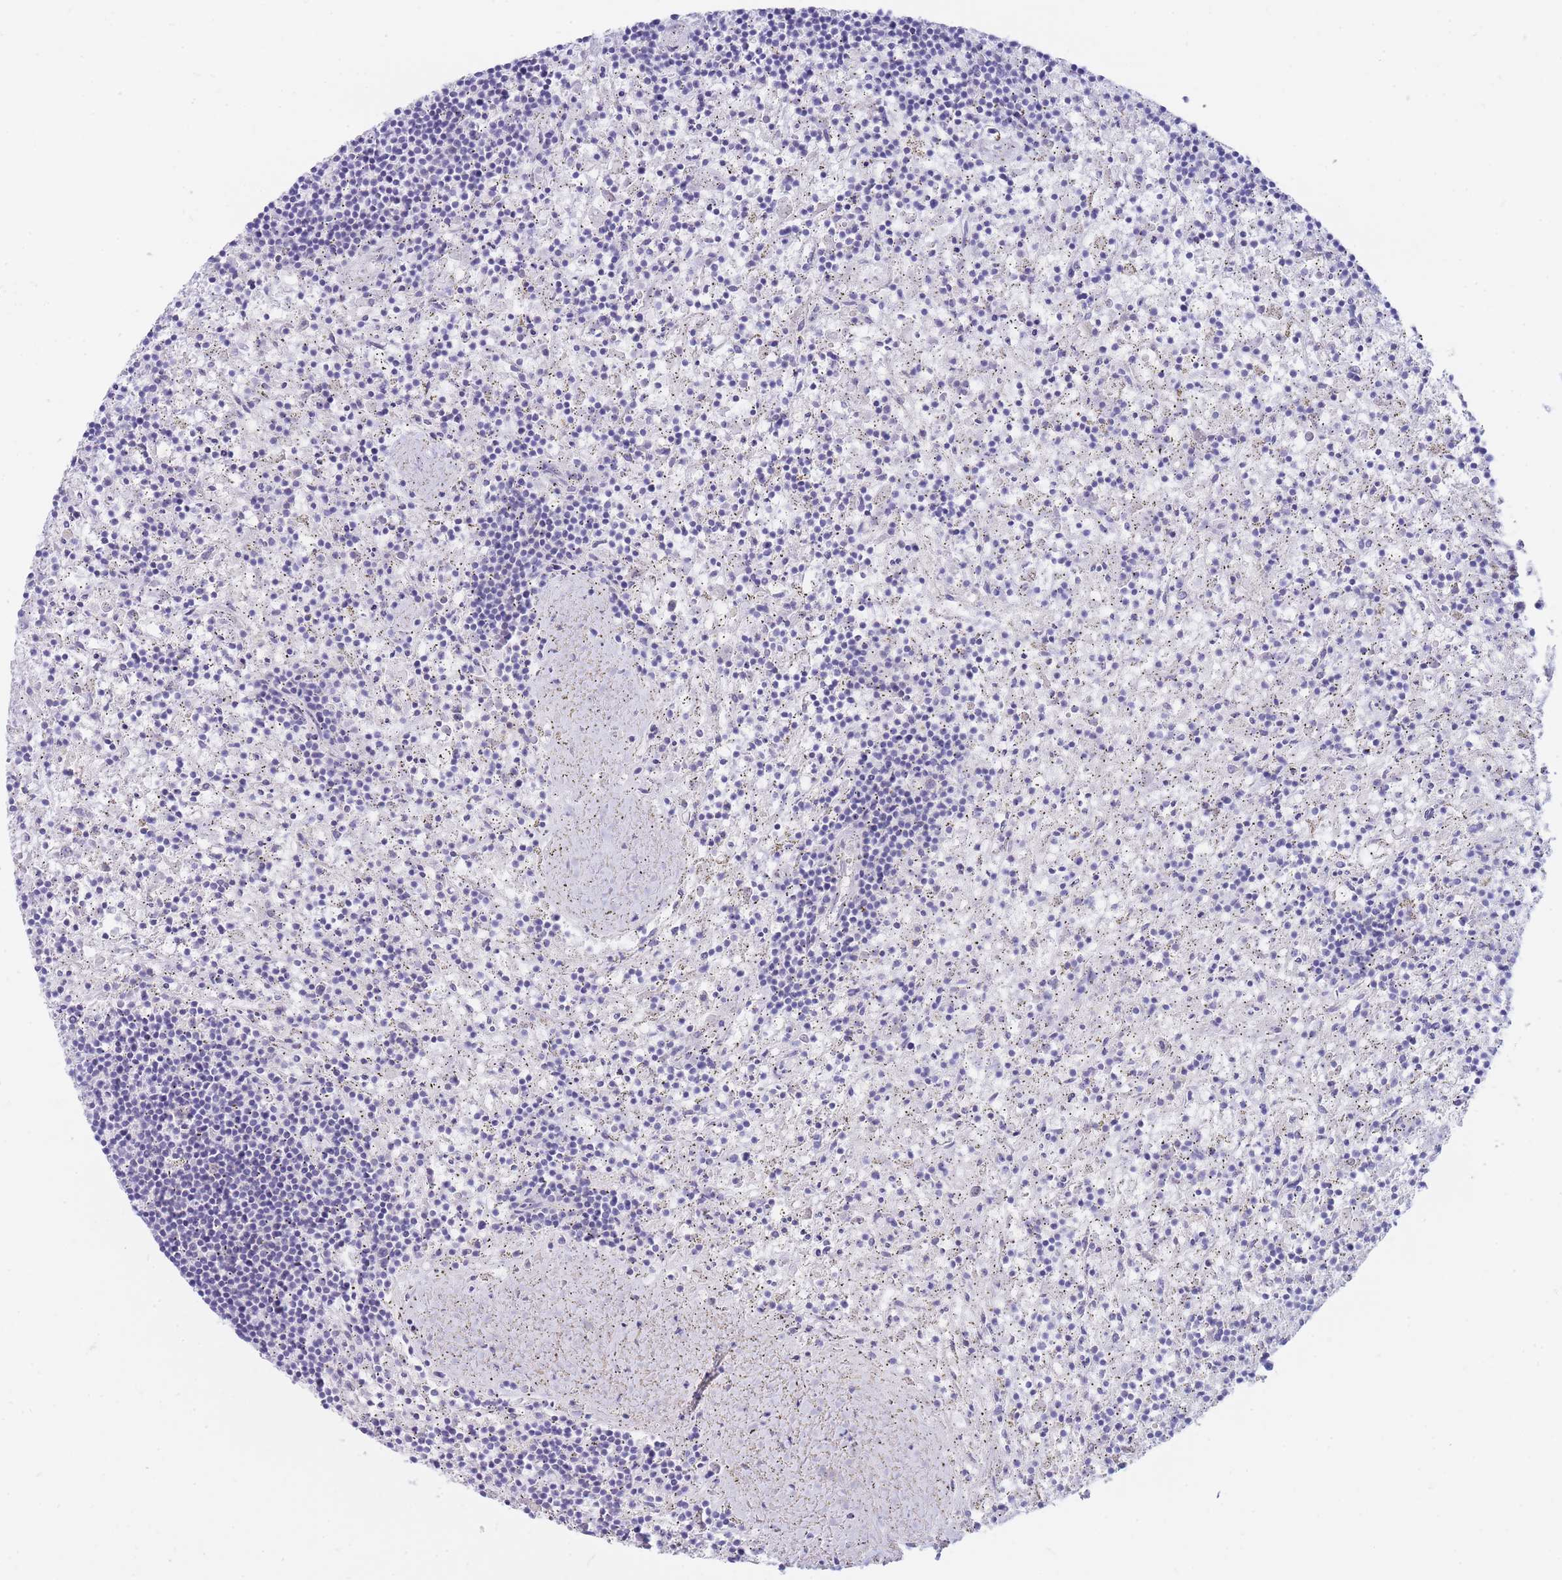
{"staining": {"intensity": "negative", "quantity": "none", "location": "none"}, "tissue": "lymphoma", "cell_type": "Tumor cells", "image_type": "cancer", "snomed": [{"axis": "morphology", "description": "Malignant lymphoma, non-Hodgkin's type, Low grade"}, {"axis": "topography", "description": "Spleen"}], "caption": "Immunohistochemical staining of human lymphoma shows no significant positivity in tumor cells.", "gene": "SUGT1", "patient": {"sex": "male", "age": 76}}